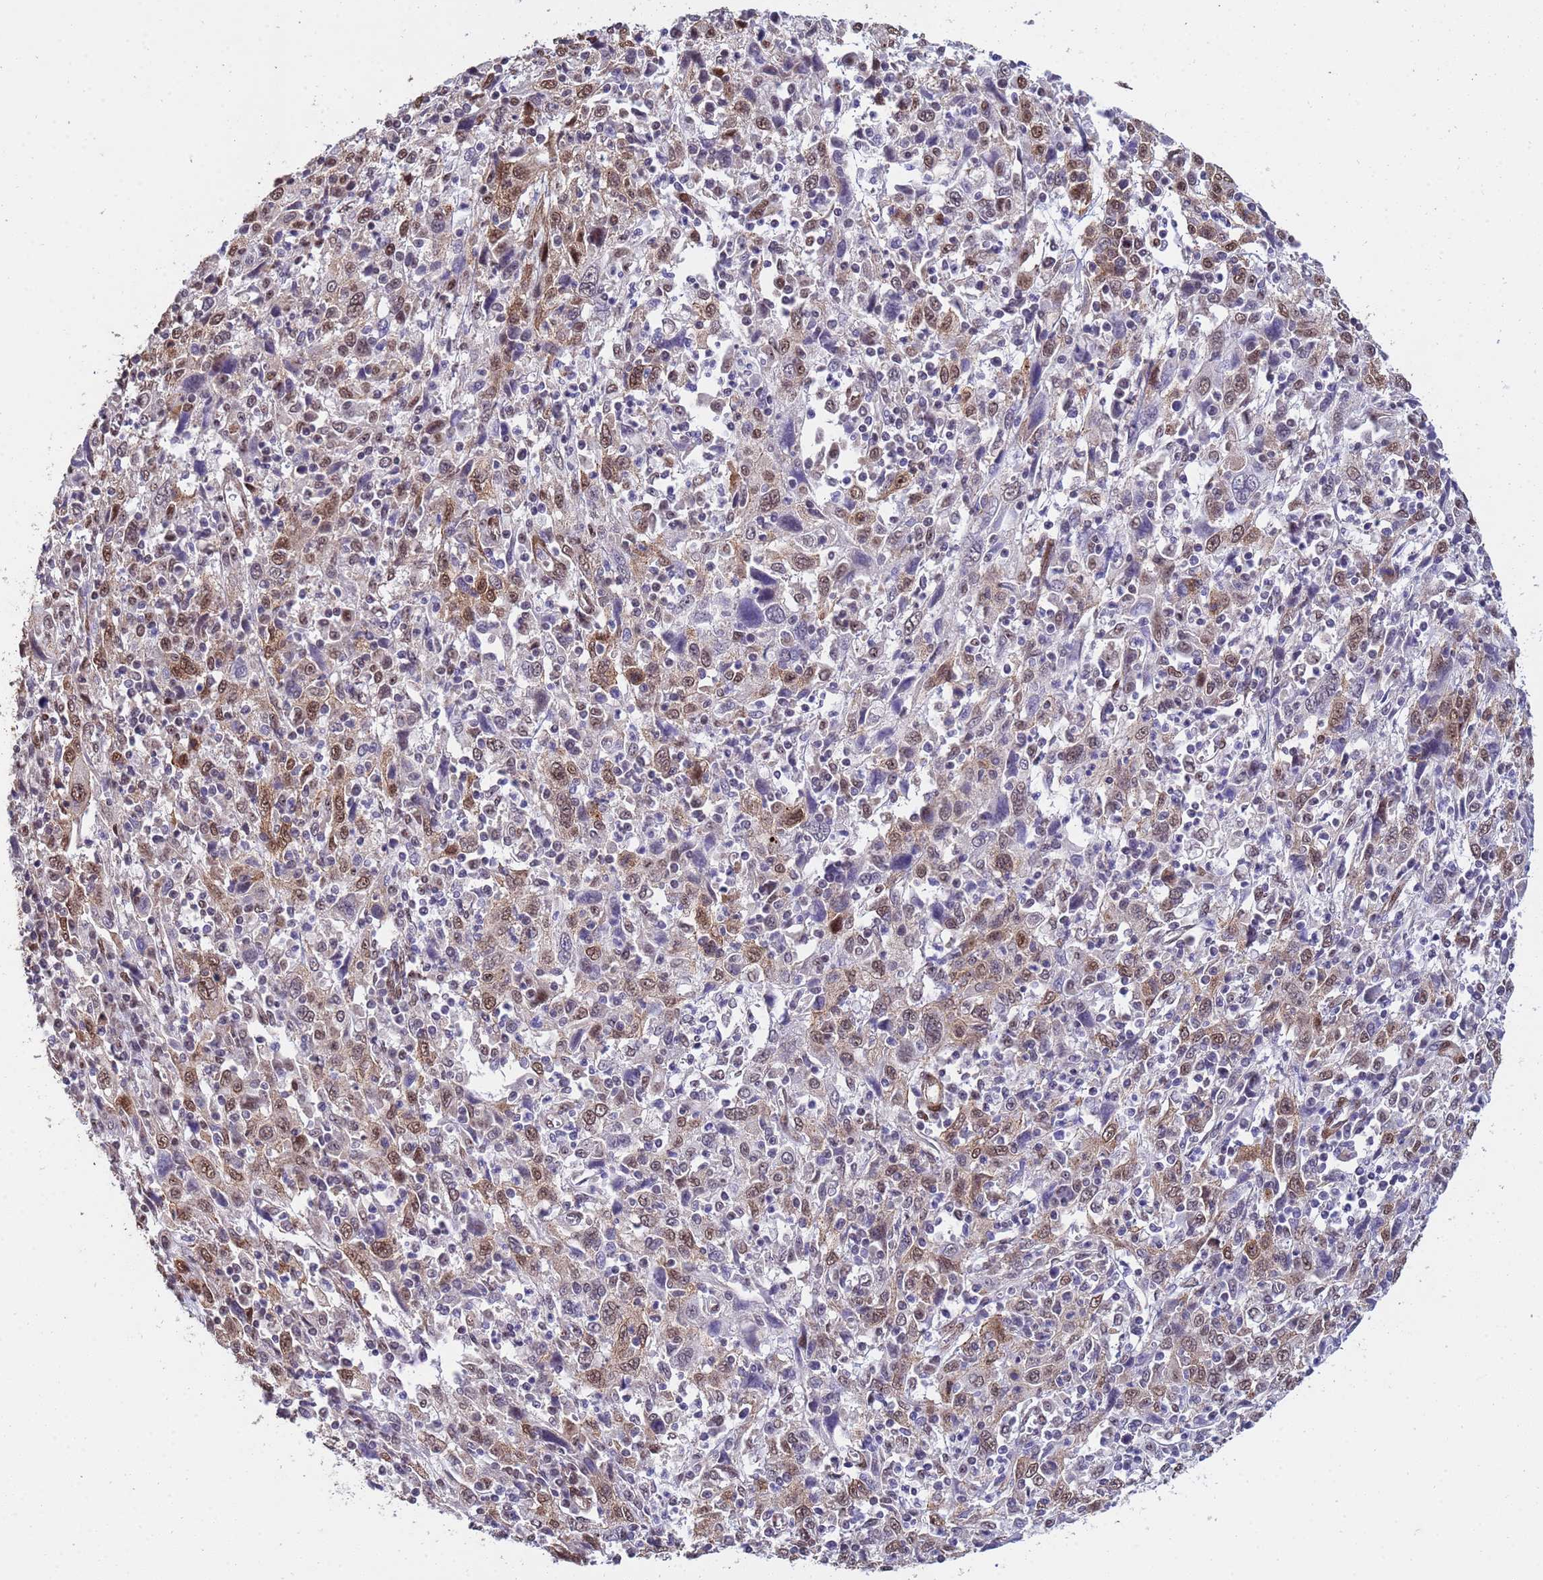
{"staining": {"intensity": "moderate", "quantity": "25%-75%", "location": "cytoplasmic/membranous,nuclear"}, "tissue": "cervical cancer", "cell_type": "Tumor cells", "image_type": "cancer", "snomed": [{"axis": "morphology", "description": "Squamous cell carcinoma, NOS"}, {"axis": "topography", "description": "Cervix"}], "caption": "Cervical squamous cell carcinoma stained with a brown dye reveals moderate cytoplasmic/membranous and nuclear positive expression in approximately 25%-75% of tumor cells.", "gene": "TRIP6", "patient": {"sex": "female", "age": 46}}